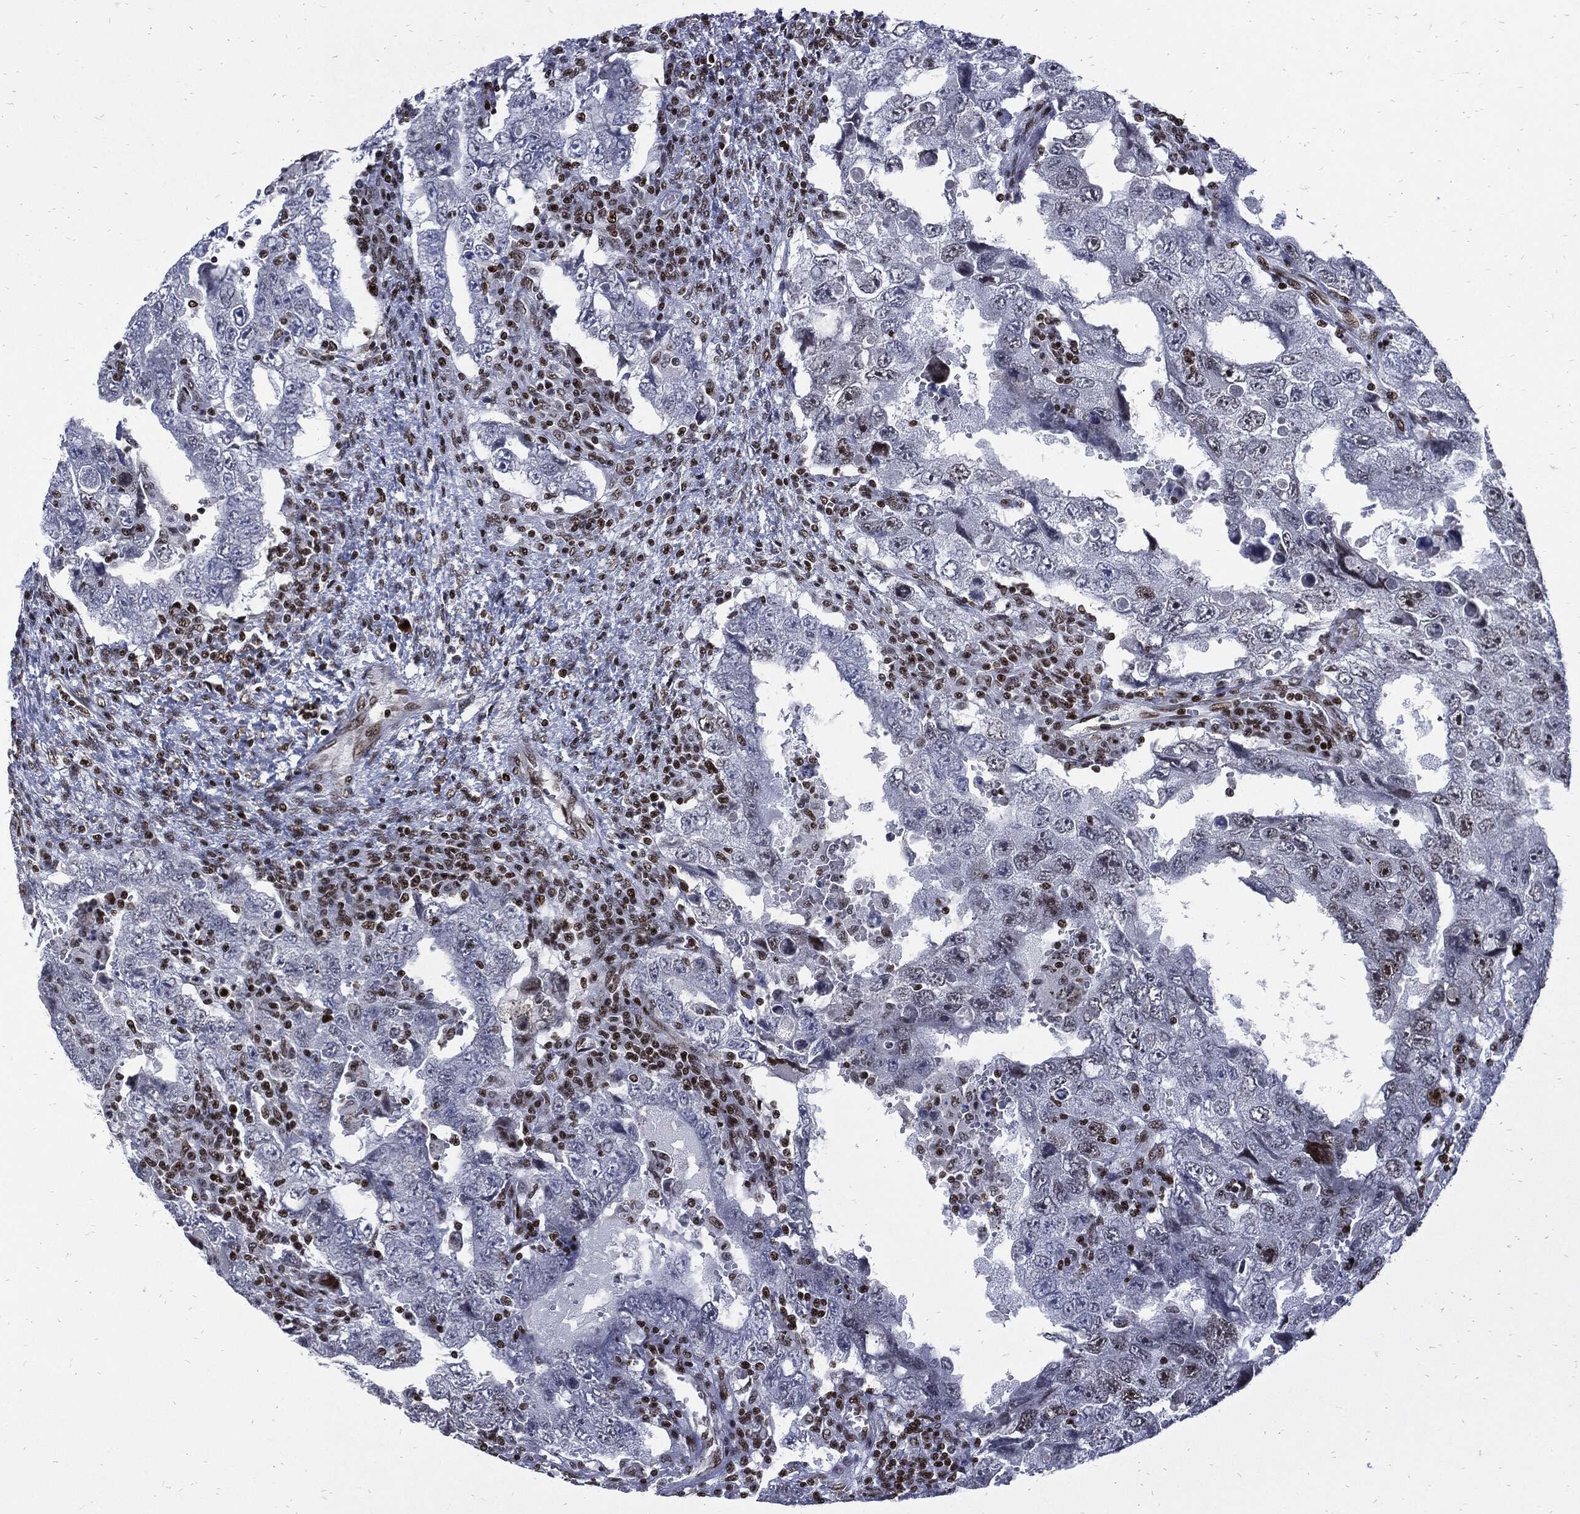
{"staining": {"intensity": "negative", "quantity": "none", "location": "none"}, "tissue": "testis cancer", "cell_type": "Tumor cells", "image_type": "cancer", "snomed": [{"axis": "morphology", "description": "Carcinoma, Embryonal, NOS"}, {"axis": "topography", "description": "Testis"}], "caption": "DAB (3,3'-diaminobenzidine) immunohistochemical staining of human testis cancer (embryonal carcinoma) reveals no significant expression in tumor cells.", "gene": "TERF2", "patient": {"sex": "male", "age": 26}}